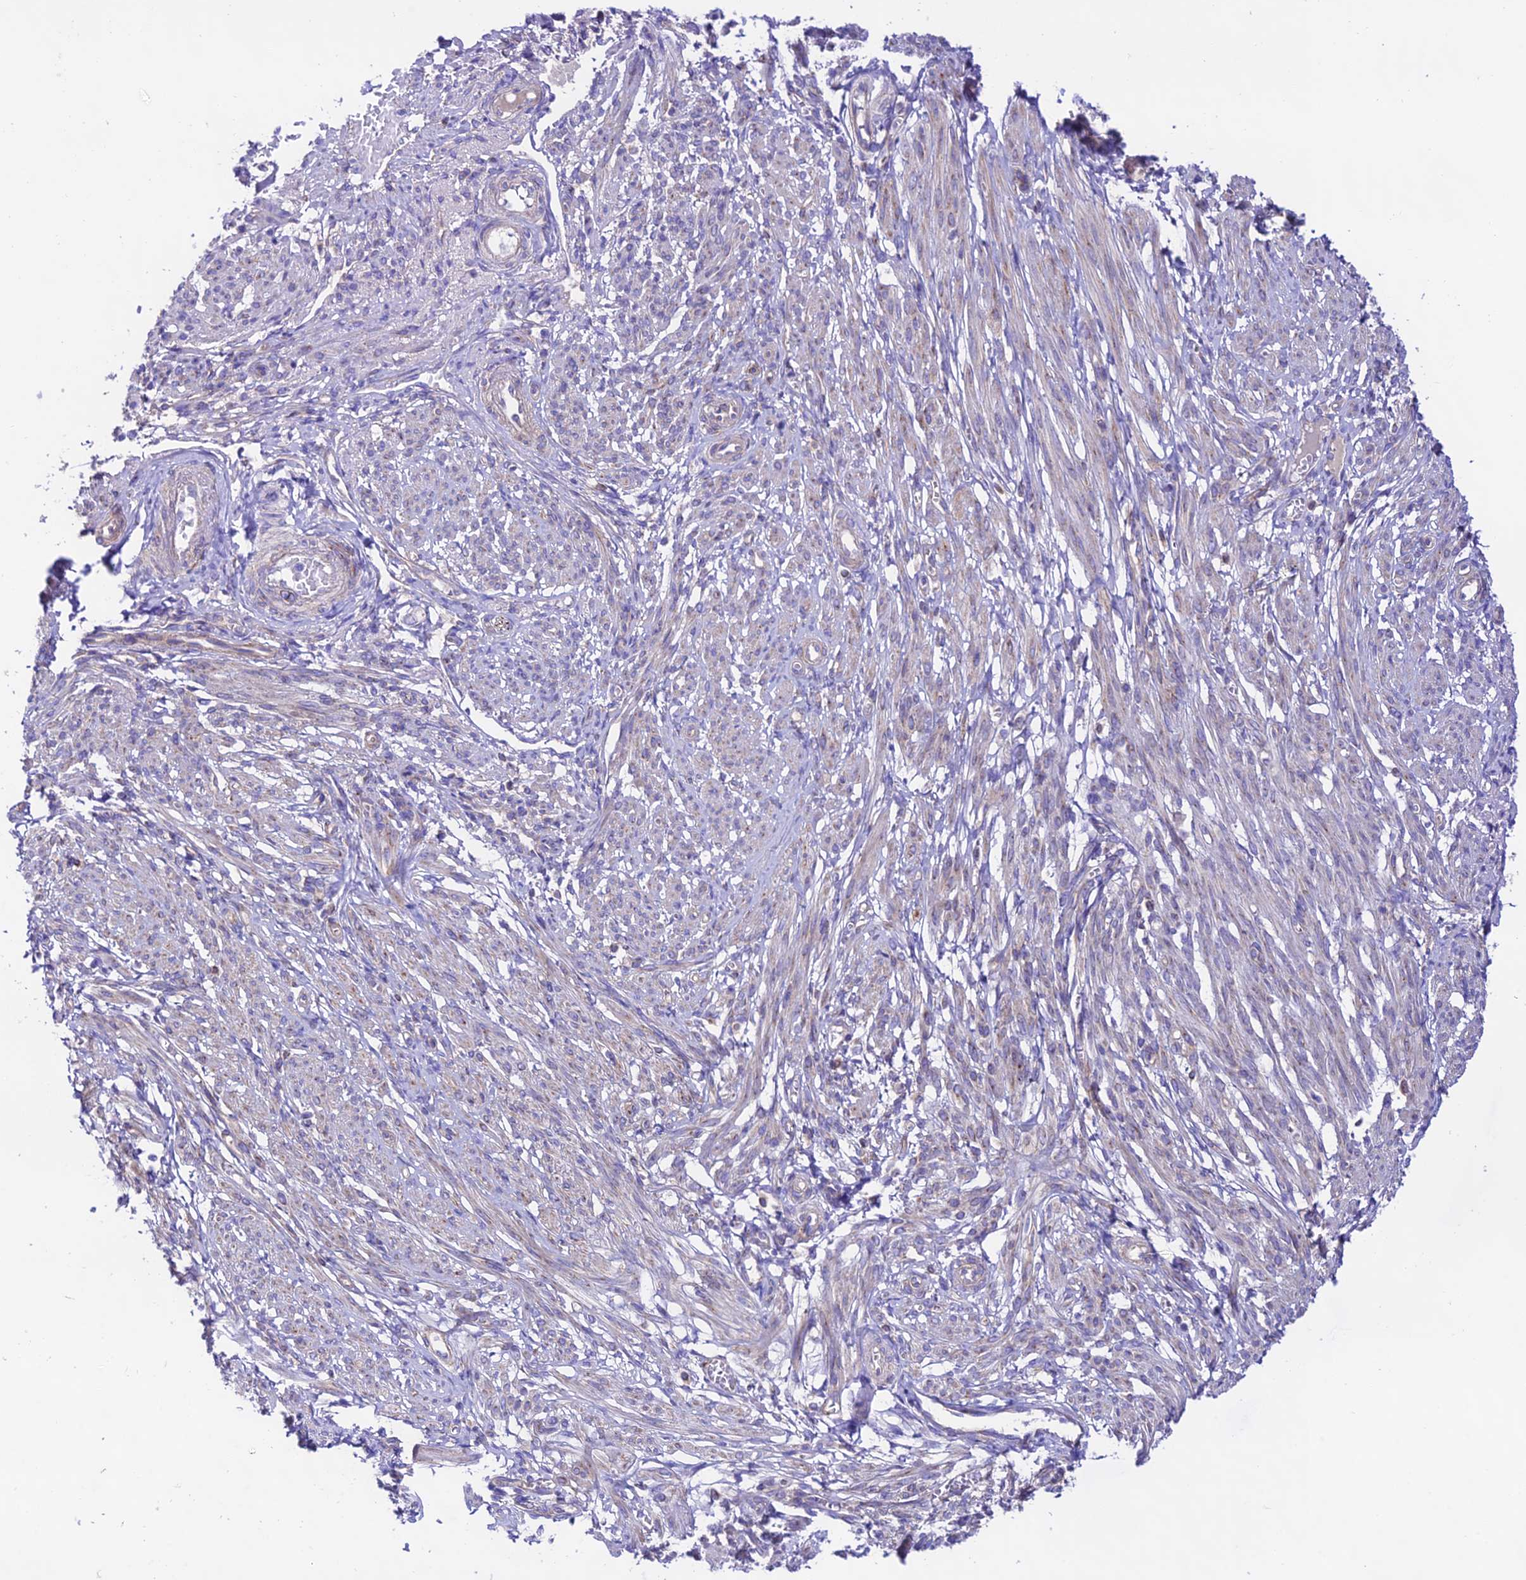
{"staining": {"intensity": "negative", "quantity": "none", "location": "none"}, "tissue": "smooth muscle", "cell_type": "Smooth muscle cells", "image_type": "normal", "snomed": [{"axis": "morphology", "description": "Normal tissue, NOS"}, {"axis": "topography", "description": "Smooth muscle"}], "caption": "Immunohistochemistry (IHC) of normal human smooth muscle shows no positivity in smooth muscle cells. (Brightfield microscopy of DAB (3,3'-diaminobenzidine) immunohistochemistry (IHC) at high magnification).", "gene": "LACTB2", "patient": {"sex": "female", "age": 39}}